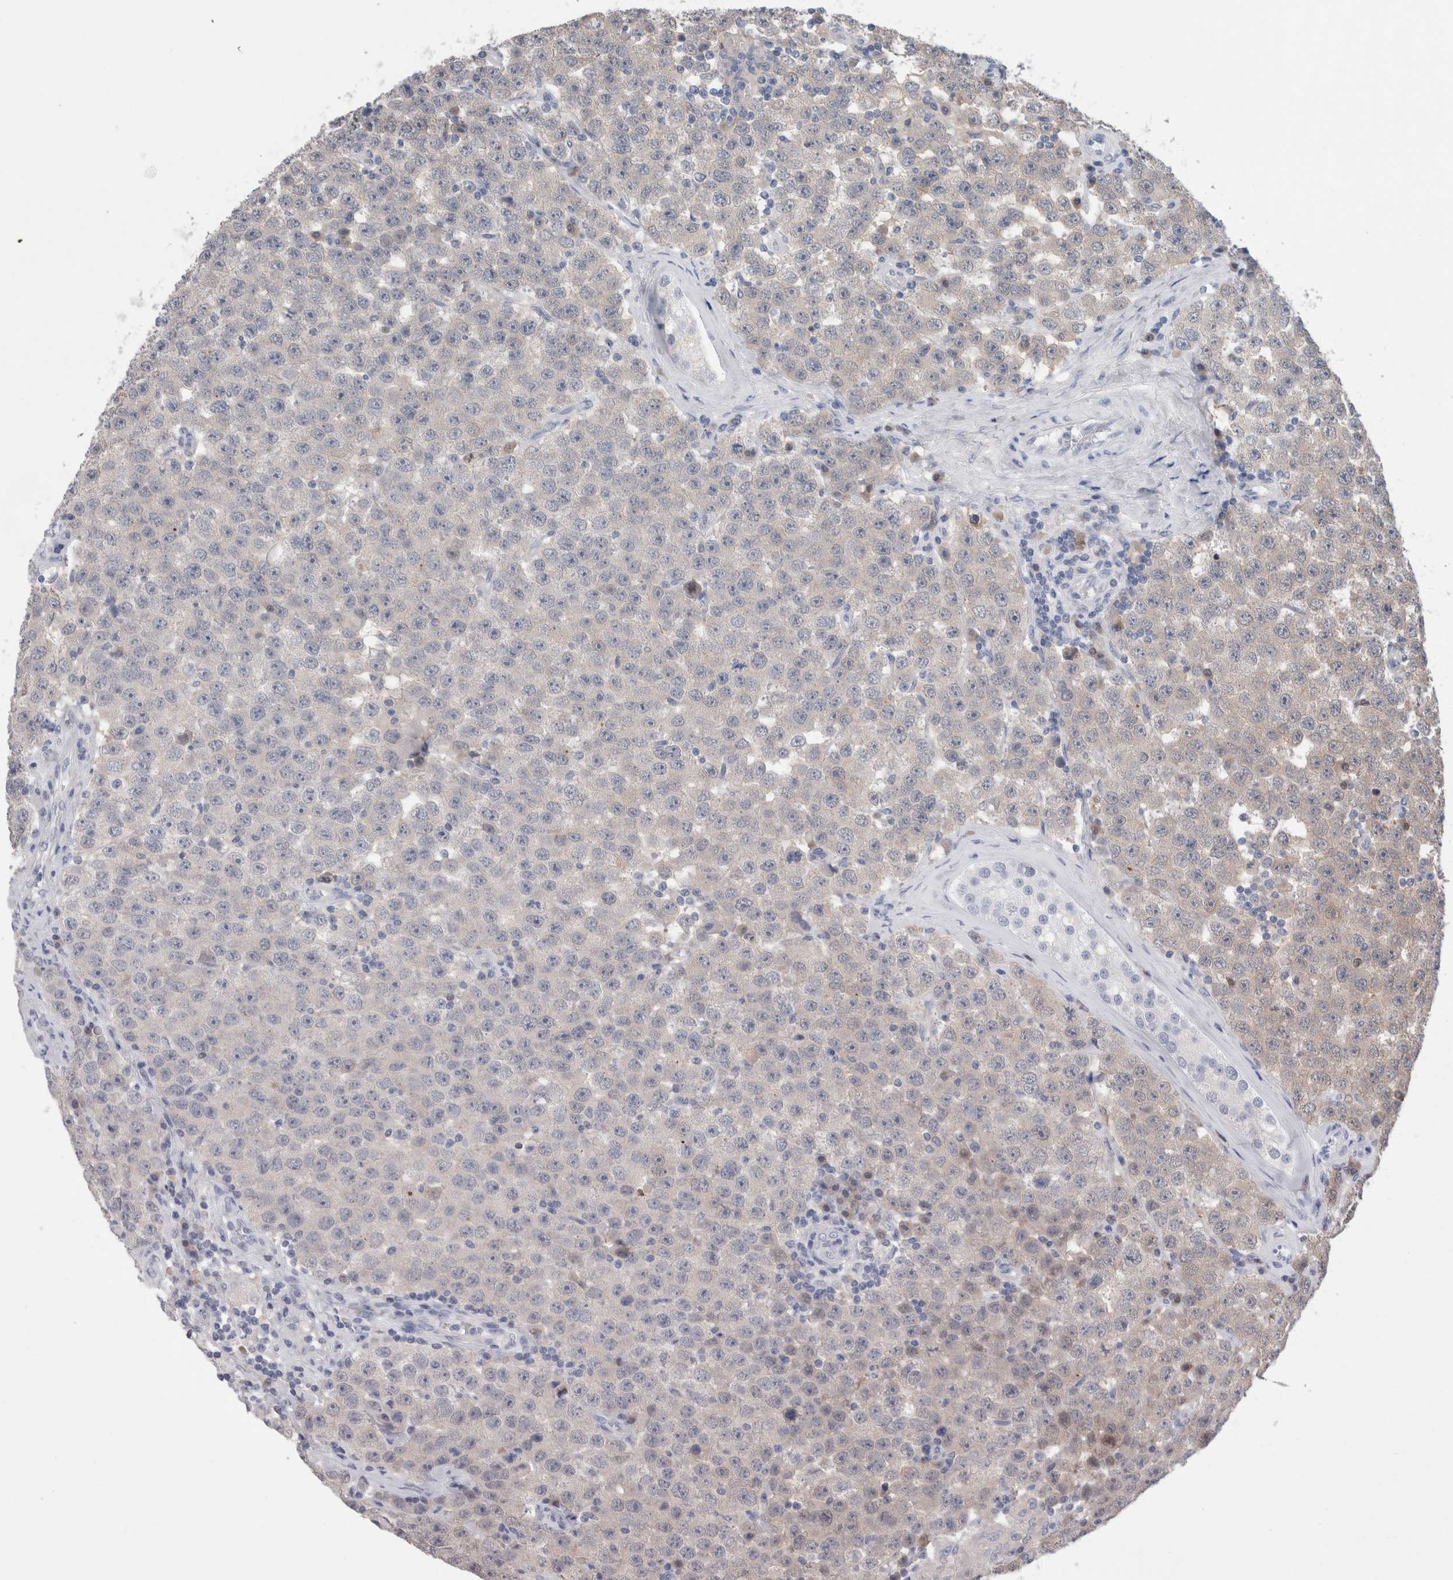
{"staining": {"intensity": "negative", "quantity": "none", "location": "none"}, "tissue": "testis cancer", "cell_type": "Tumor cells", "image_type": "cancer", "snomed": [{"axis": "morphology", "description": "Seminoma, NOS"}, {"axis": "topography", "description": "Testis"}], "caption": "IHC micrograph of human testis seminoma stained for a protein (brown), which exhibits no expression in tumor cells. Nuclei are stained in blue.", "gene": "CA8", "patient": {"sex": "male", "age": 28}}